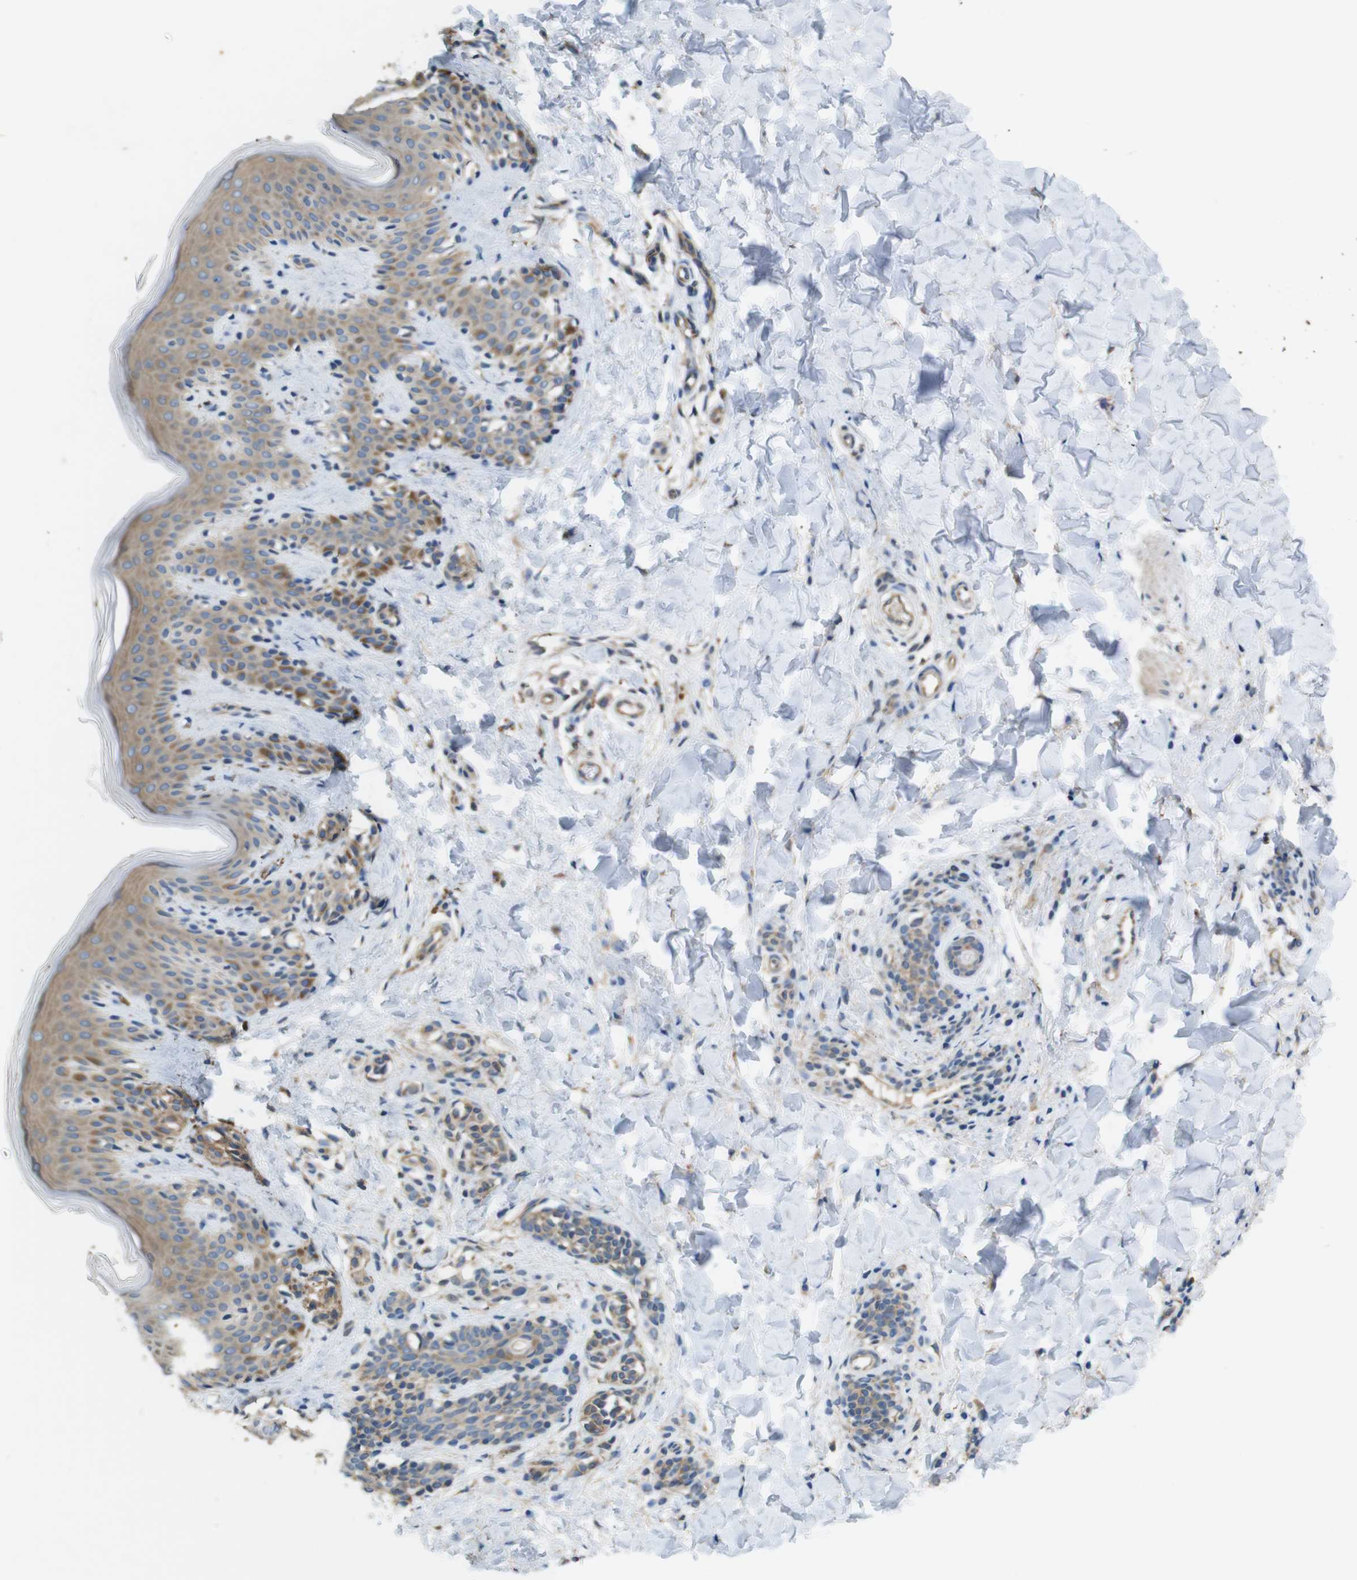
{"staining": {"intensity": "negative", "quantity": "none", "location": "none"}, "tissue": "skin", "cell_type": "Fibroblasts", "image_type": "normal", "snomed": [{"axis": "morphology", "description": "Normal tissue, NOS"}, {"axis": "topography", "description": "Skin"}], "caption": "DAB immunohistochemical staining of unremarkable human skin exhibits no significant expression in fibroblasts.", "gene": "DCTN1", "patient": {"sex": "male", "age": 16}}